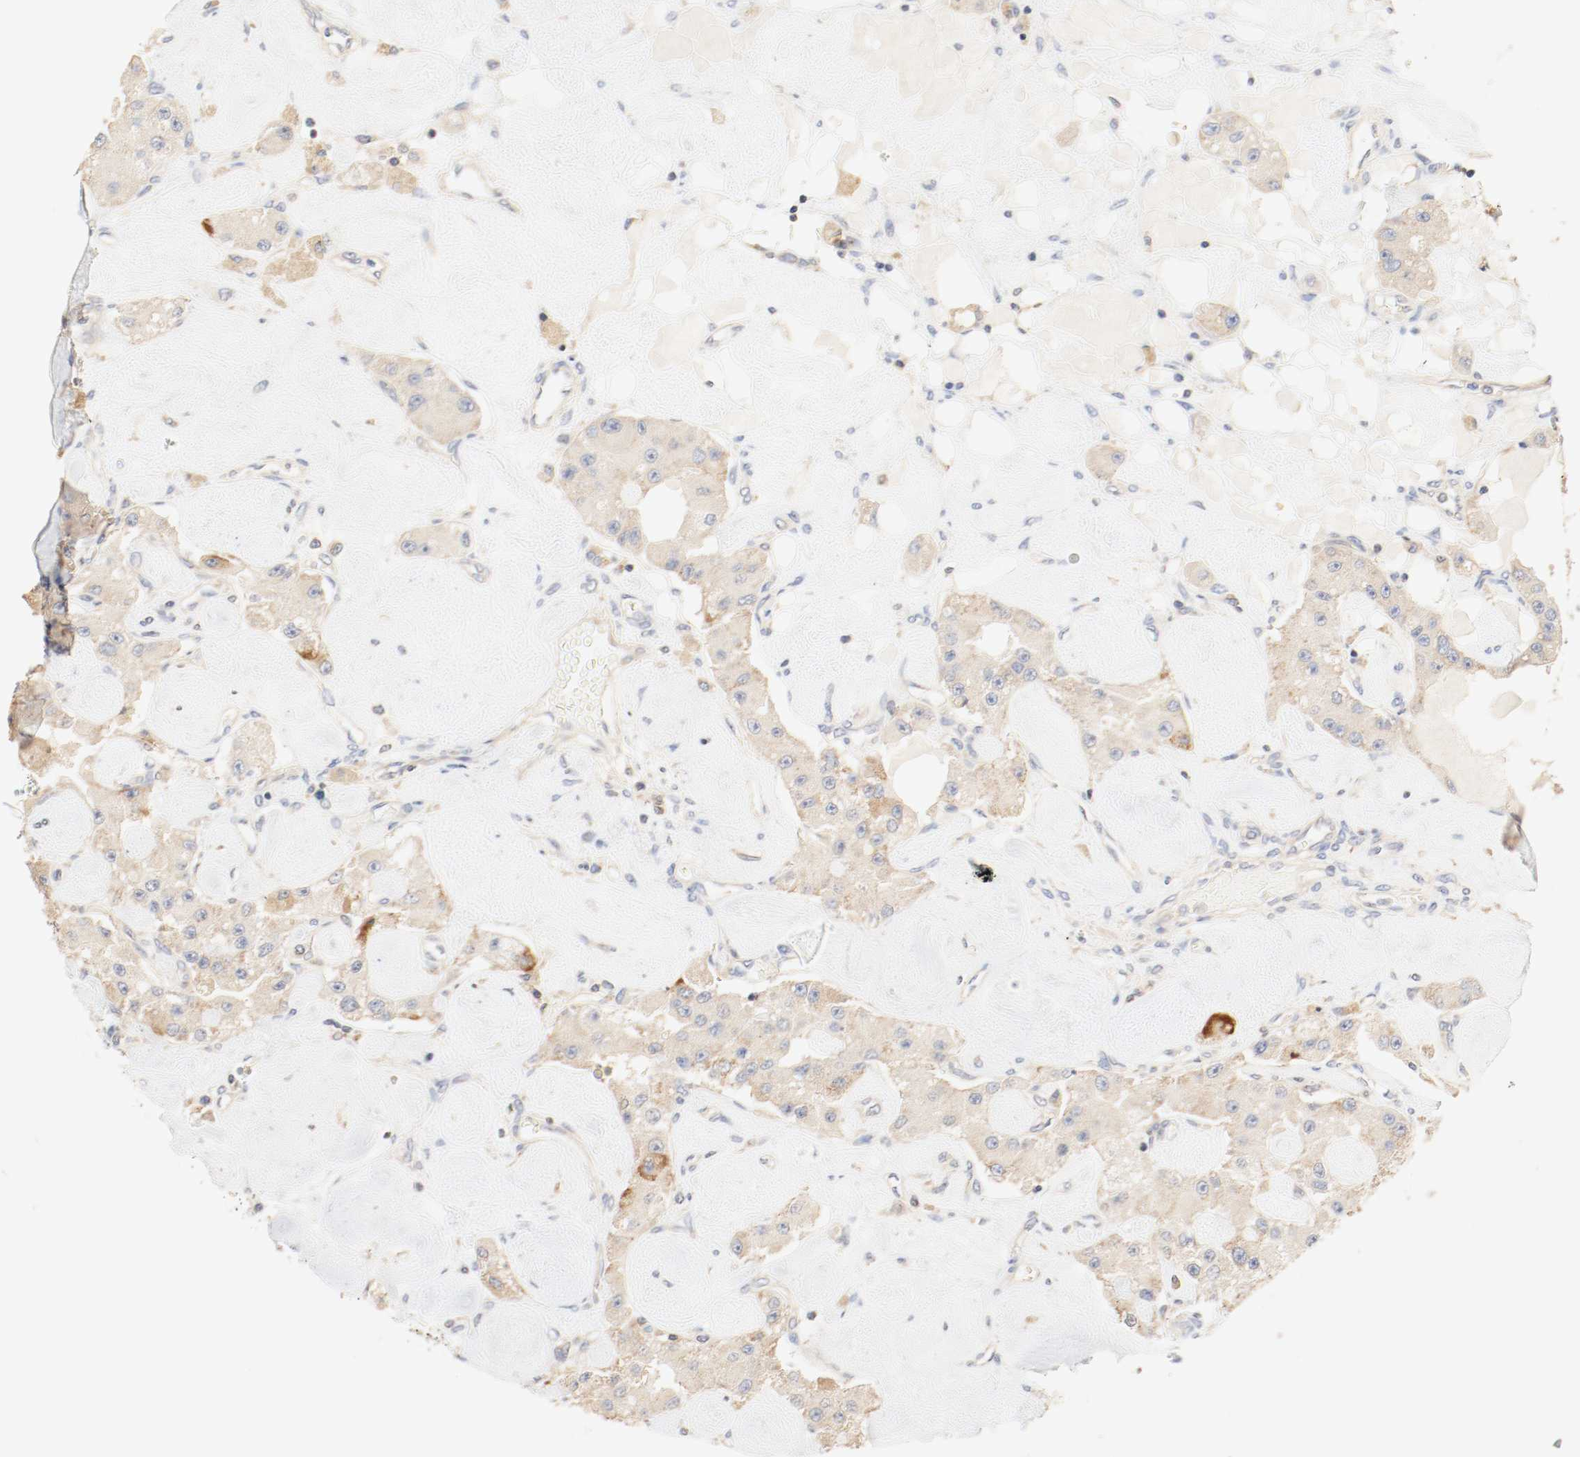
{"staining": {"intensity": "moderate", "quantity": ">75%", "location": "cytoplasmic/membranous"}, "tissue": "carcinoid", "cell_type": "Tumor cells", "image_type": "cancer", "snomed": [{"axis": "morphology", "description": "Carcinoid, malignant, NOS"}, {"axis": "topography", "description": "Pancreas"}], "caption": "Immunohistochemistry image of human carcinoid (malignant) stained for a protein (brown), which displays medium levels of moderate cytoplasmic/membranous expression in approximately >75% of tumor cells.", "gene": "GIT1", "patient": {"sex": "male", "age": 41}}